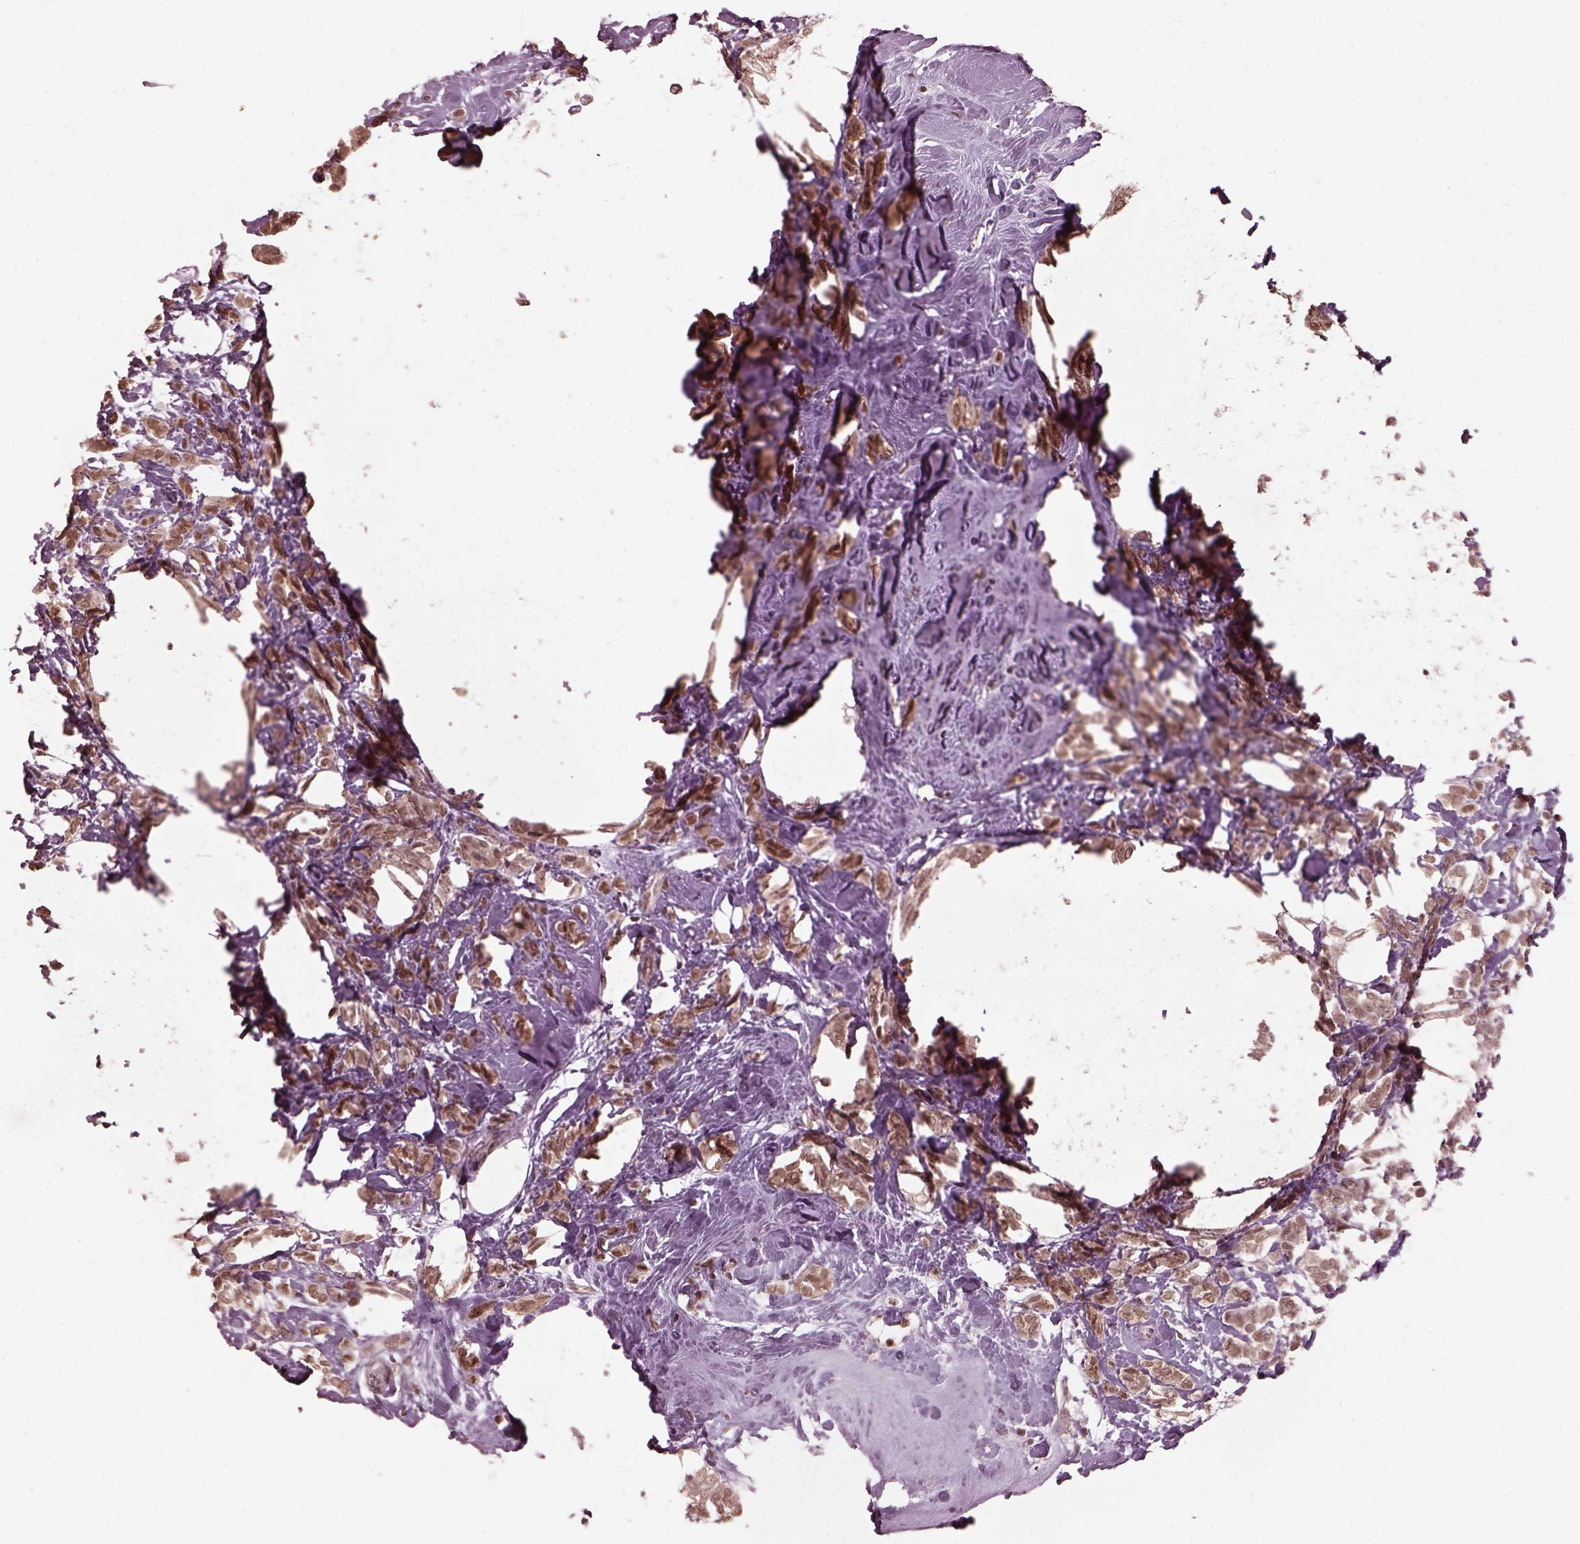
{"staining": {"intensity": "weak", "quantity": ">75%", "location": "cytoplasmic/membranous,nuclear"}, "tissue": "breast cancer", "cell_type": "Tumor cells", "image_type": "cancer", "snomed": [{"axis": "morphology", "description": "Lobular carcinoma"}, {"axis": "topography", "description": "Breast"}], "caption": "A brown stain shows weak cytoplasmic/membranous and nuclear staining of a protein in breast lobular carcinoma tumor cells.", "gene": "RUVBL2", "patient": {"sex": "female", "age": 49}}